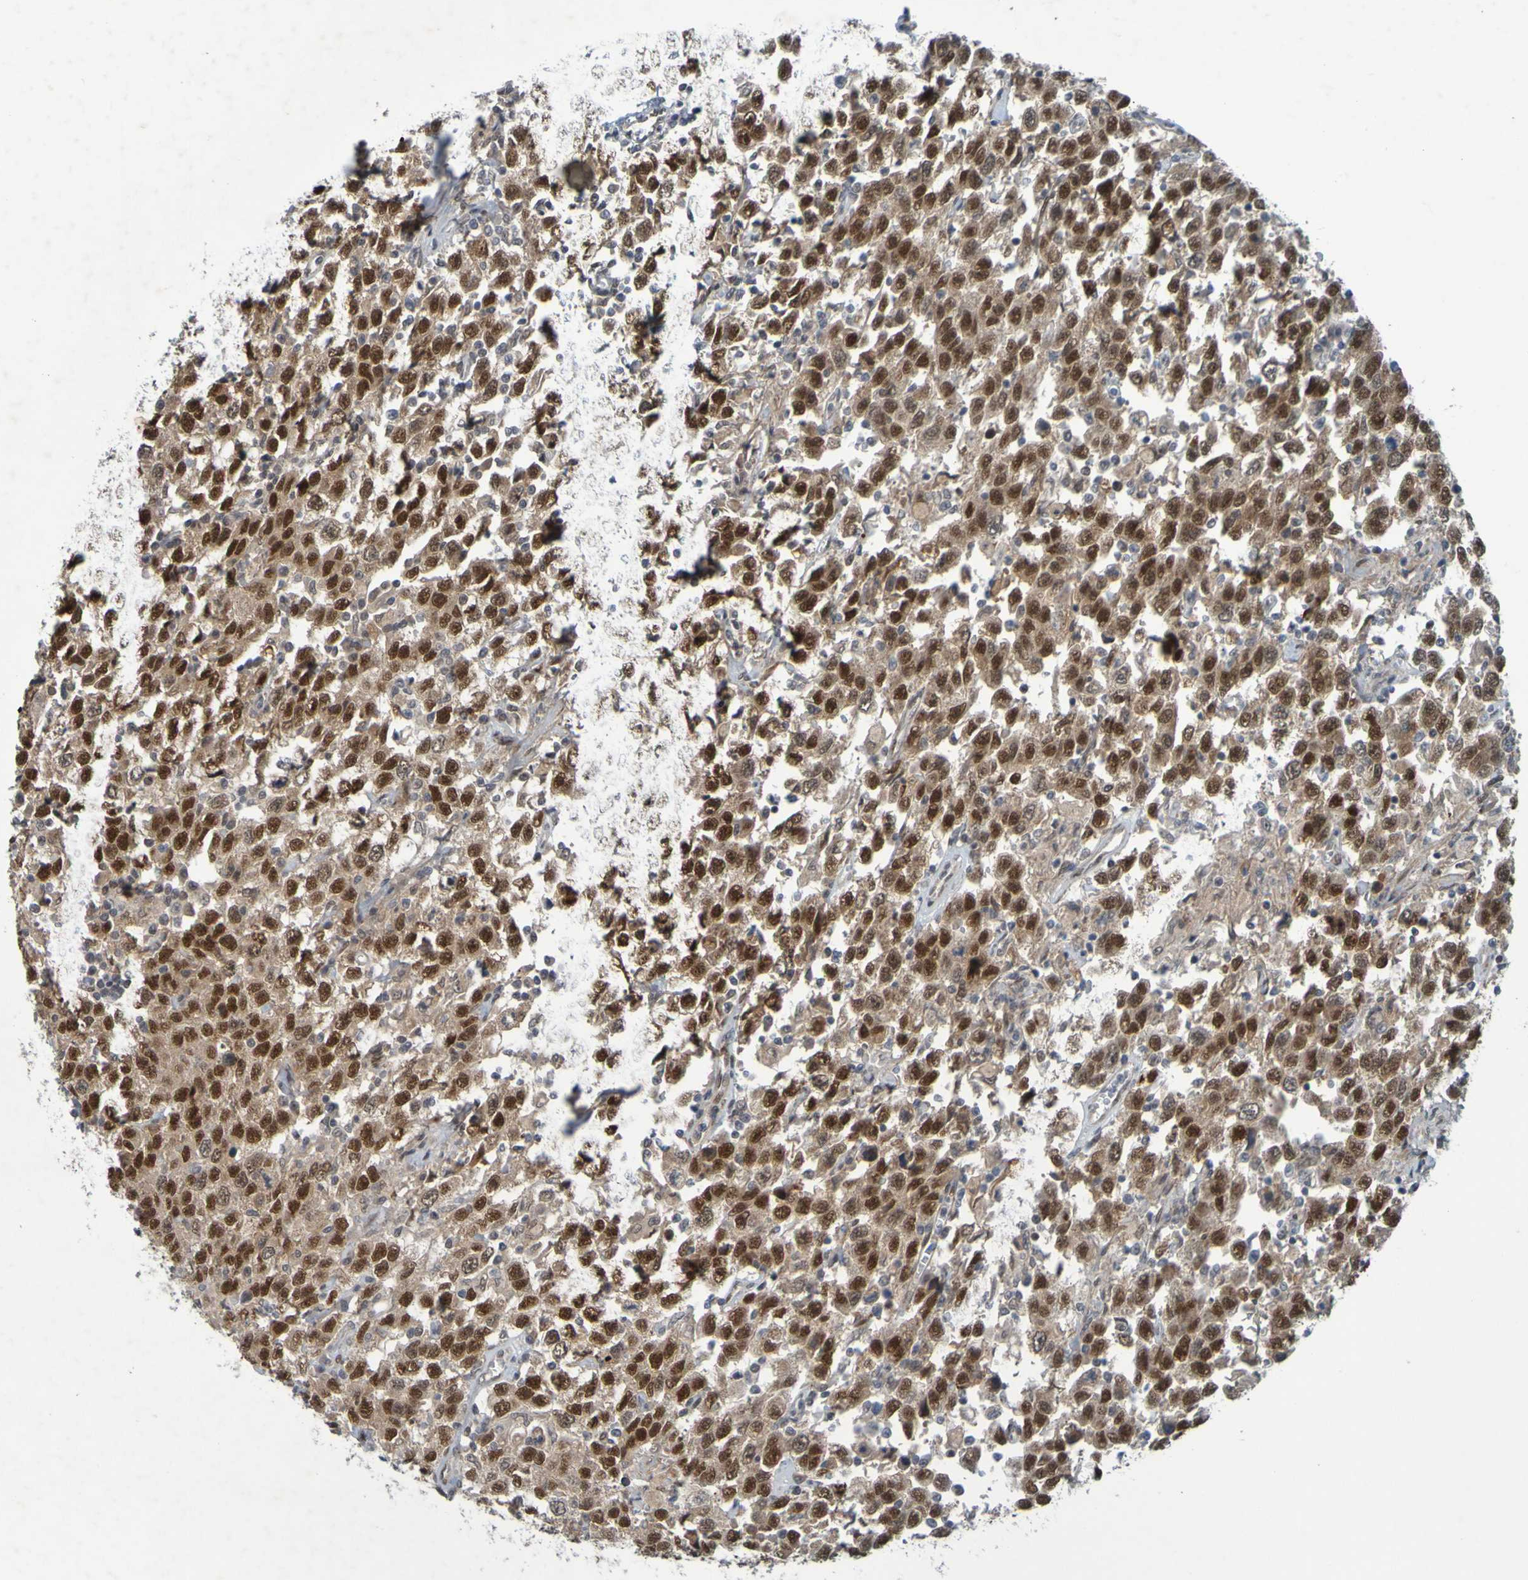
{"staining": {"intensity": "strong", "quantity": ">75%", "location": "cytoplasmic/membranous,nuclear"}, "tissue": "testis cancer", "cell_type": "Tumor cells", "image_type": "cancer", "snomed": [{"axis": "morphology", "description": "Seminoma, NOS"}, {"axis": "topography", "description": "Testis"}], "caption": "Immunohistochemical staining of testis cancer (seminoma) displays high levels of strong cytoplasmic/membranous and nuclear positivity in about >75% of tumor cells.", "gene": "MCPH1", "patient": {"sex": "male", "age": 41}}